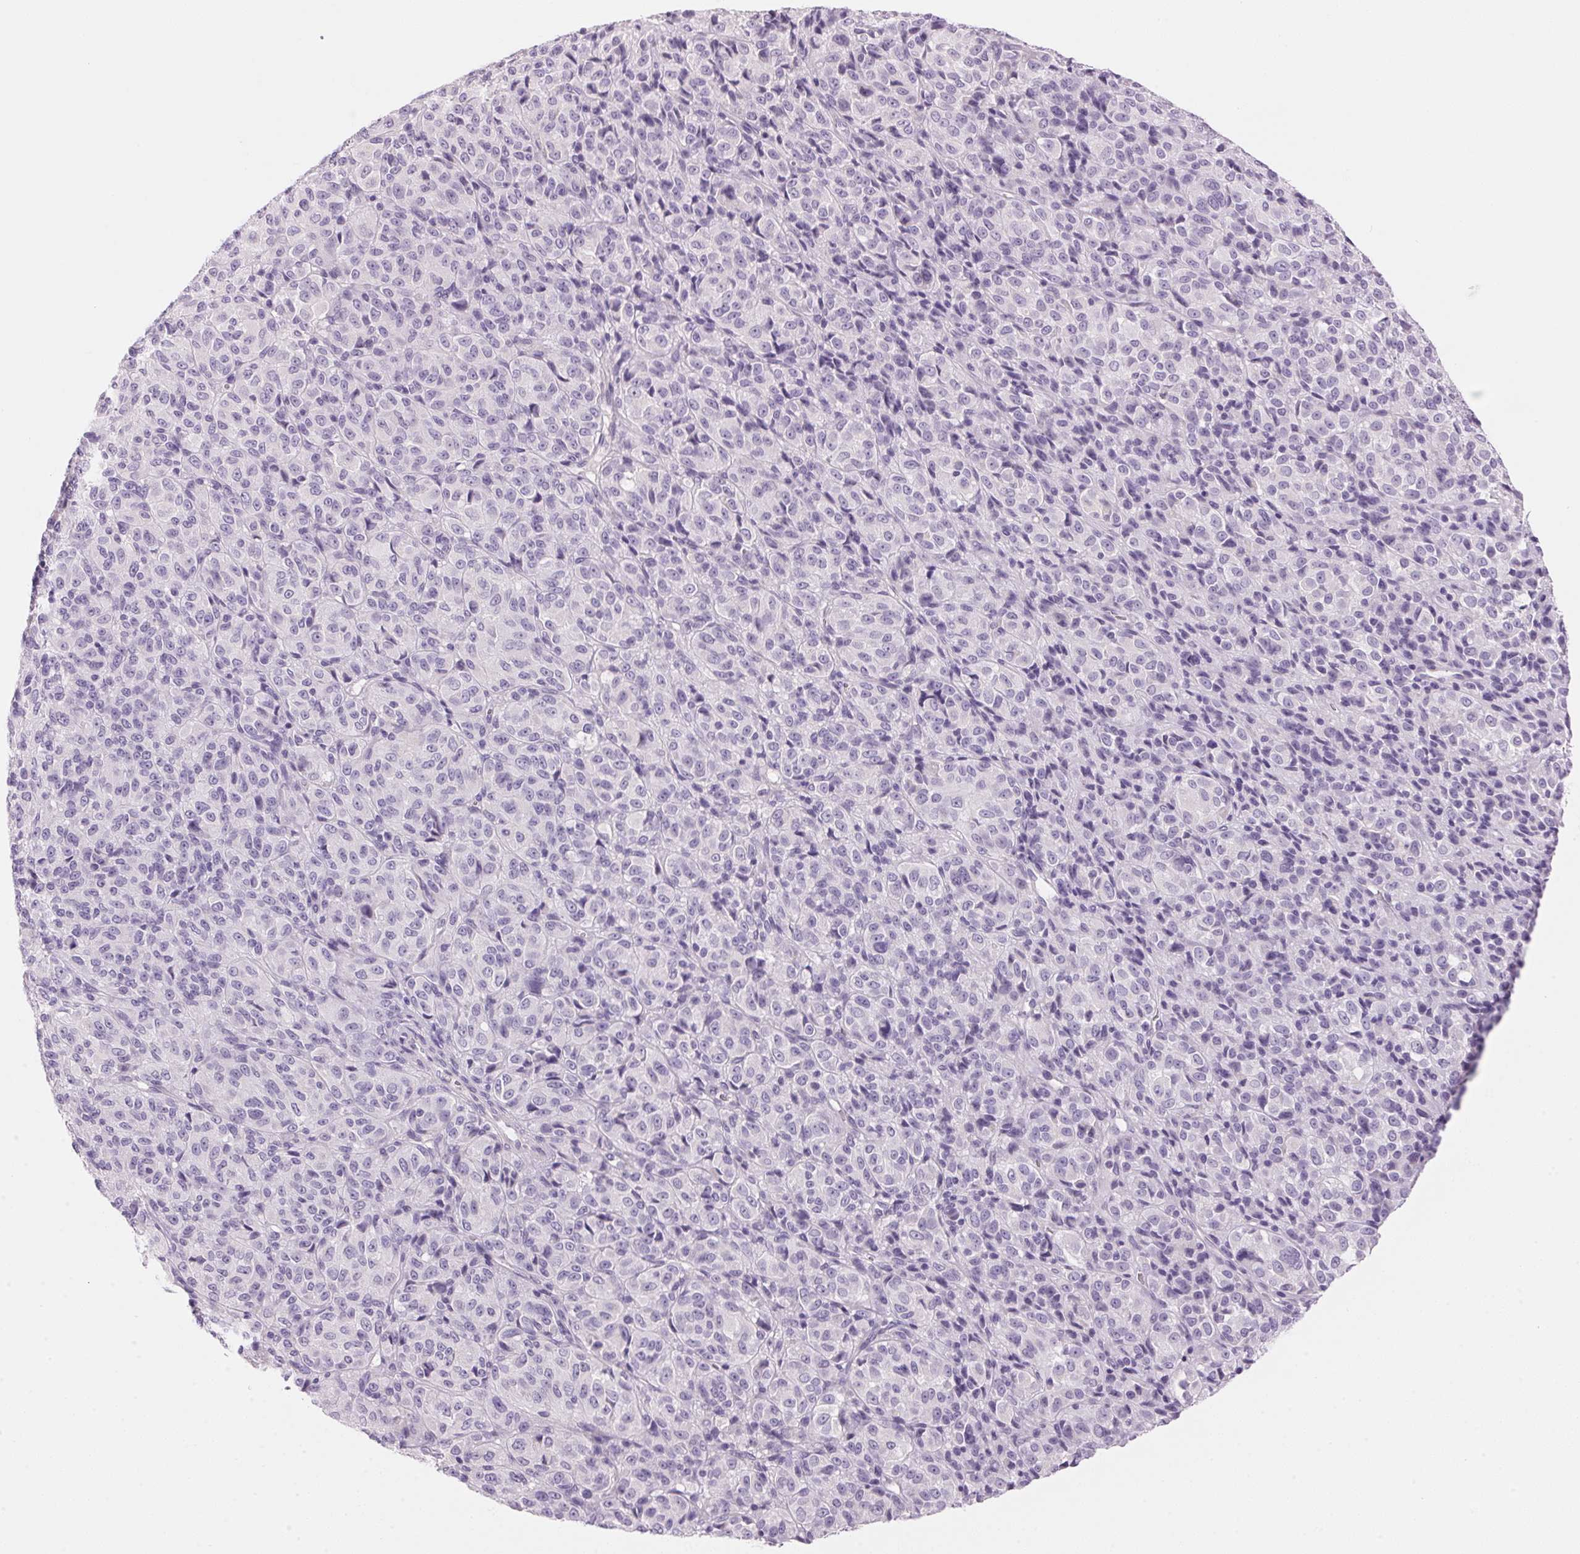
{"staining": {"intensity": "negative", "quantity": "none", "location": "none"}, "tissue": "melanoma", "cell_type": "Tumor cells", "image_type": "cancer", "snomed": [{"axis": "morphology", "description": "Malignant melanoma, Metastatic site"}, {"axis": "topography", "description": "Brain"}], "caption": "IHC photomicrograph of human melanoma stained for a protein (brown), which shows no expression in tumor cells.", "gene": "HSD17B2", "patient": {"sex": "female", "age": 56}}